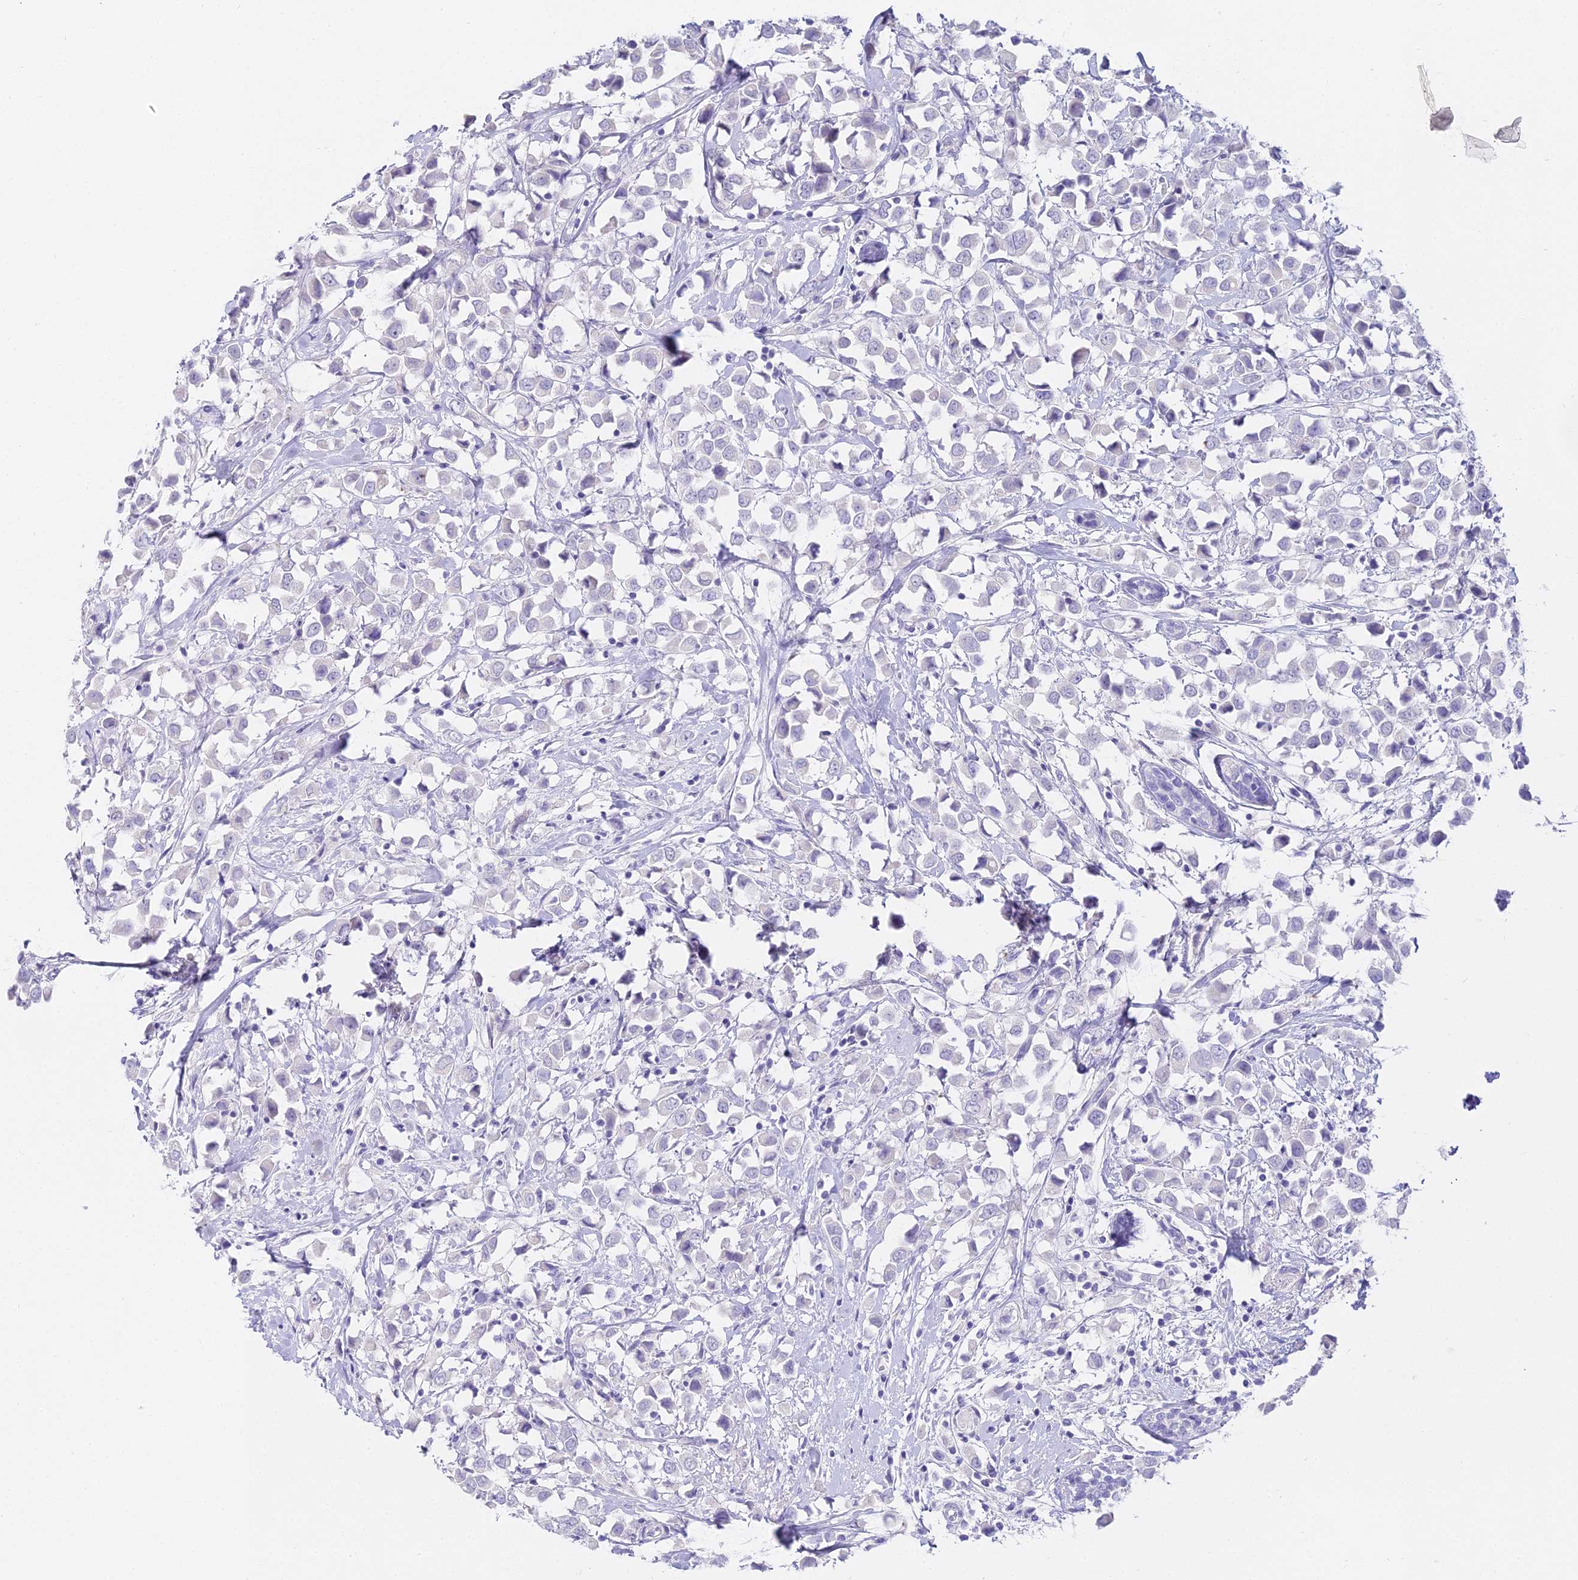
{"staining": {"intensity": "negative", "quantity": "none", "location": "none"}, "tissue": "breast cancer", "cell_type": "Tumor cells", "image_type": "cancer", "snomed": [{"axis": "morphology", "description": "Duct carcinoma"}, {"axis": "topography", "description": "Breast"}], "caption": "The micrograph reveals no significant staining in tumor cells of breast cancer (invasive ductal carcinoma). (Brightfield microscopy of DAB immunohistochemistry at high magnification).", "gene": "ALPP", "patient": {"sex": "female", "age": 61}}